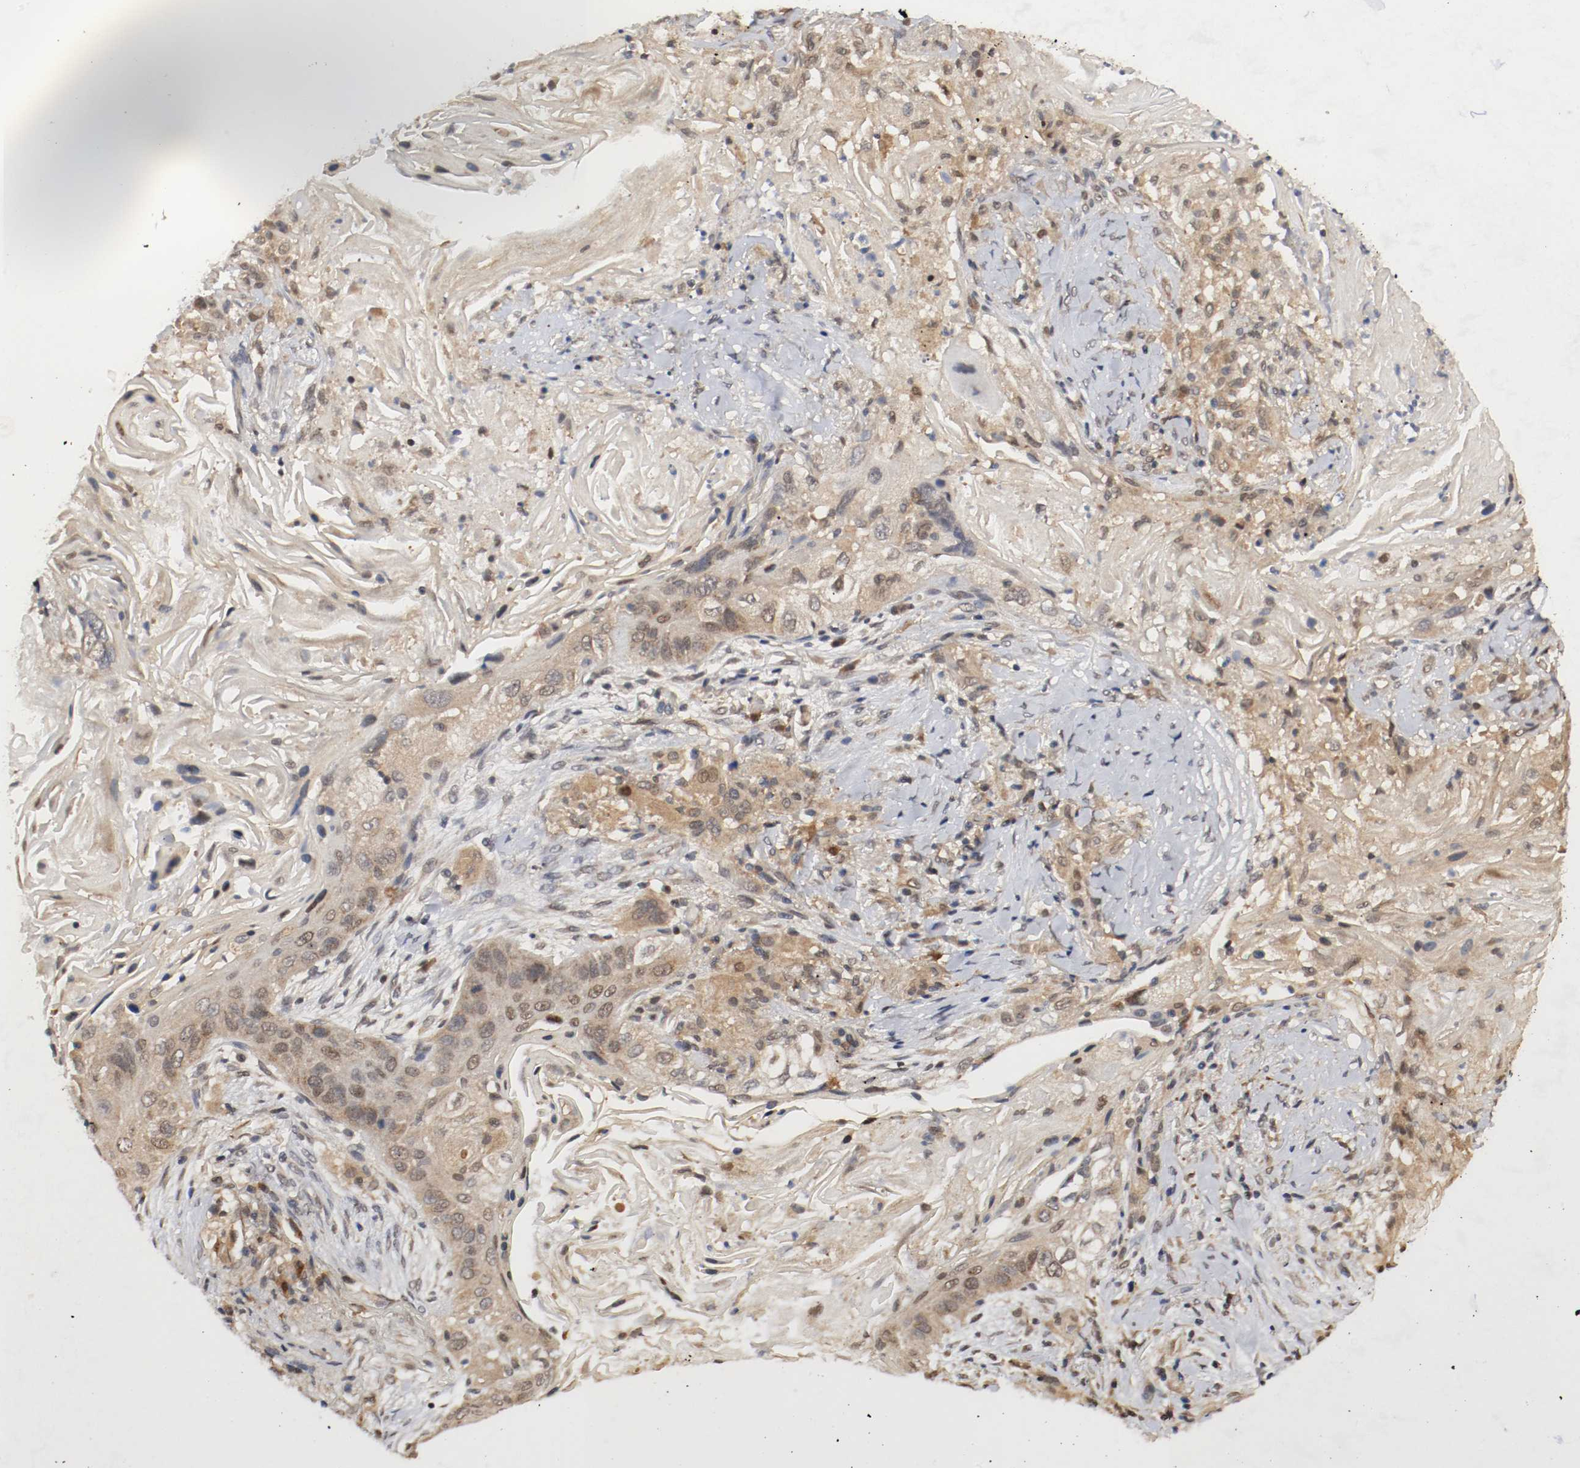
{"staining": {"intensity": "moderate", "quantity": ">75%", "location": "cytoplasmic/membranous,nuclear"}, "tissue": "lung cancer", "cell_type": "Tumor cells", "image_type": "cancer", "snomed": [{"axis": "morphology", "description": "Squamous cell carcinoma, NOS"}, {"axis": "topography", "description": "Lung"}], "caption": "Immunohistochemistry staining of lung cancer, which displays medium levels of moderate cytoplasmic/membranous and nuclear staining in approximately >75% of tumor cells indicating moderate cytoplasmic/membranous and nuclear protein positivity. The staining was performed using DAB (3,3'-diaminobenzidine) (brown) for protein detection and nuclei were counterstained in hematoxylin (blue).", "gene": "AFG3L2", "patient": {"sex": "female", "age": 67}}